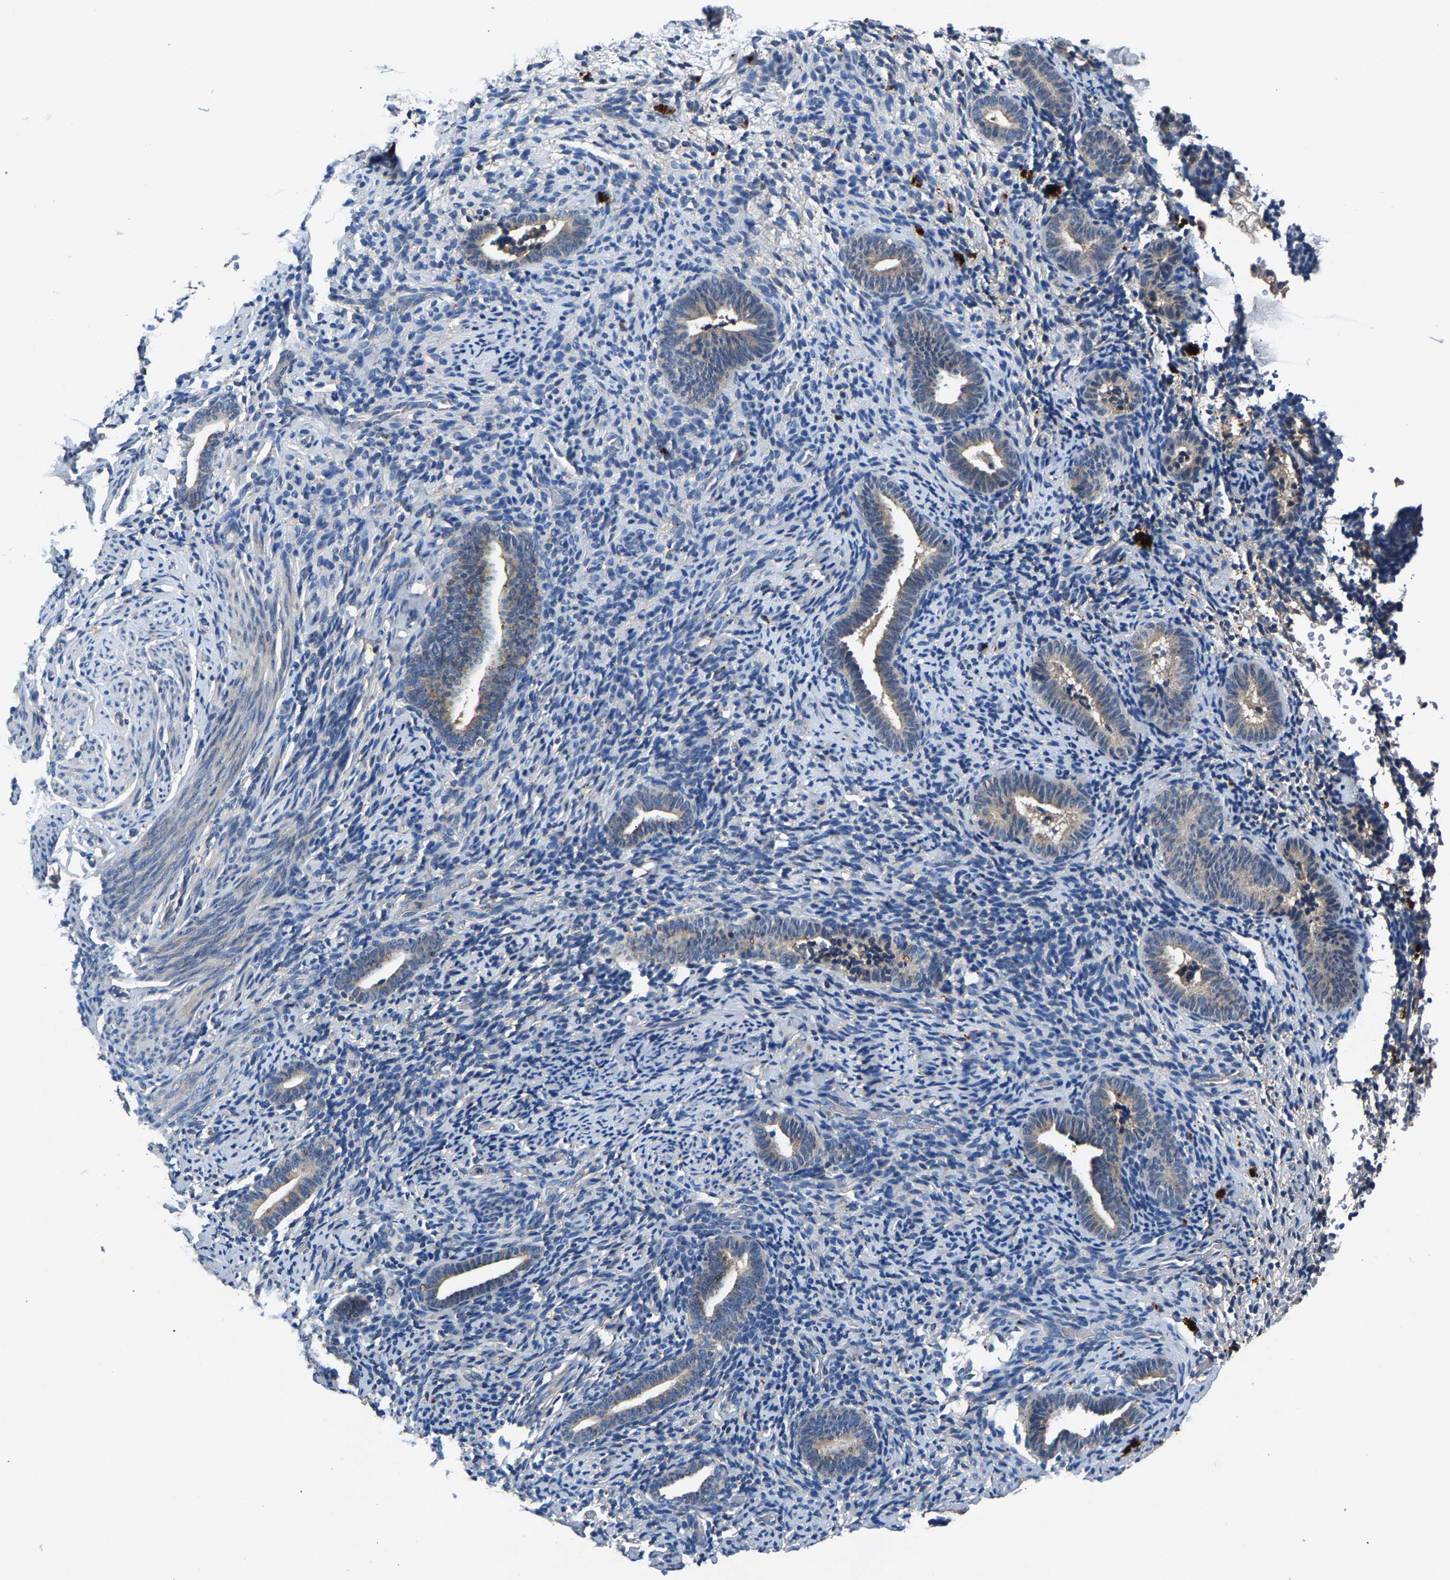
{"staining": {"intensity": "weak", "quantity": "<25%", "location": "cytoplasmic/membranous"}, "tissue": "endometrium", "cell_type": "Cells in endometrial stroma", "image_type": "normal", "snomed": [{"axis": "morphology", "description": "Normal tissue, NOS"}, {"axis": "topography", "description": "Endometrium"}], "caption": "Immunohistochemistry (IHC) of unremarkable human endometrium demonstrates no staining in cells in endometrial stroma.", "gene": "PRXL2C", "patient": {"sex": "female", "age": 51}}